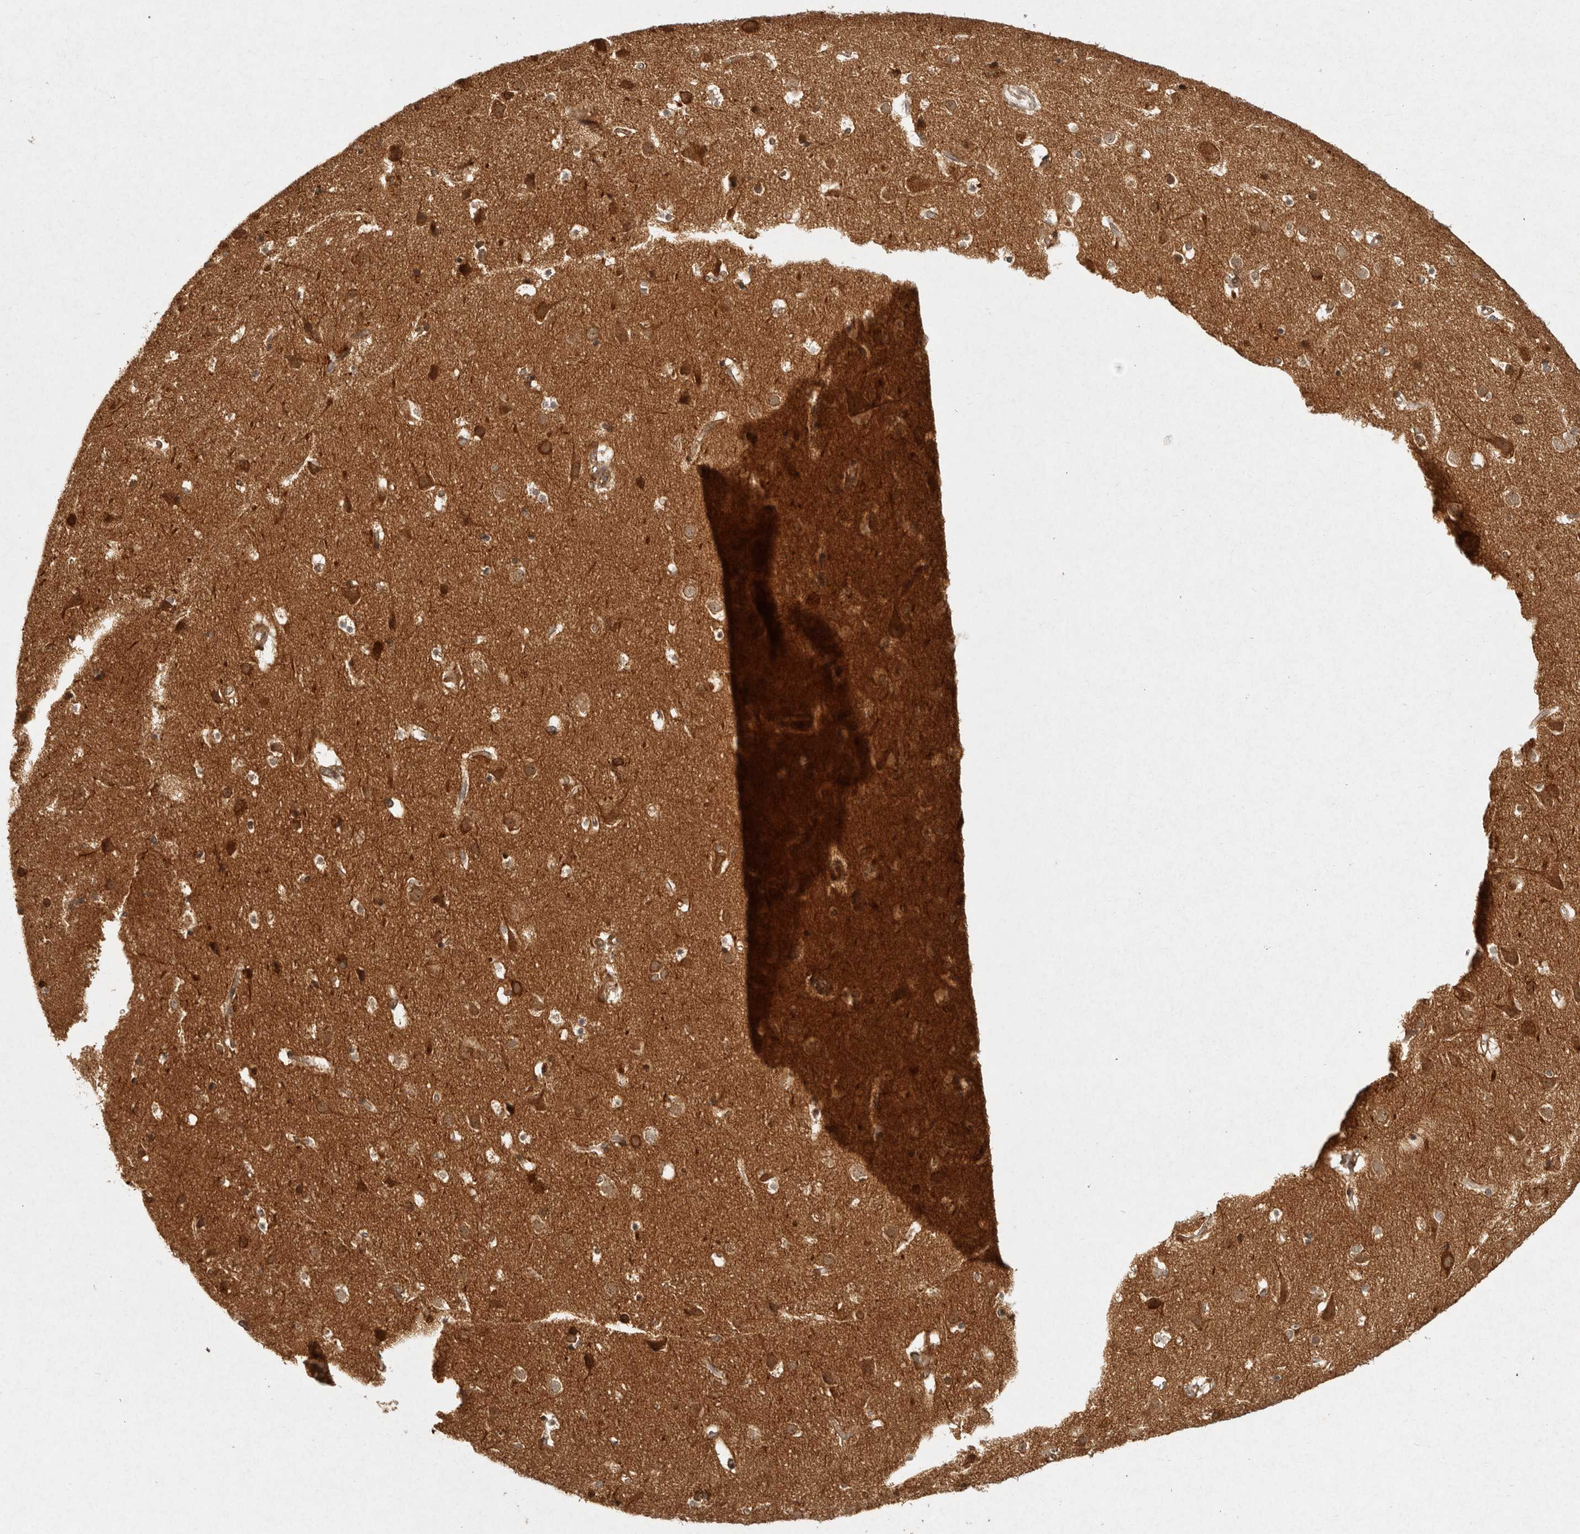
{"staining": {"intensity": "weak", "quantity": ">75%", "location": "cytoplasmic/membranous"}, "tissue": "cerebral cortex", "cell_type": "Endothelial cells", "image_type": "normal", "snomed": [{"axis": "morphology", "description": "Normal tissue, NOS"}, {"axis": "topography", "description": "Cerebral cortex"}], "caption": "Normal cerebral cortex was stained to show a protein in brown. There is low levels of weak cytoplasmic/membranous expression in about >75% of endothelial cells.", "gene": "CAMSAP2", "patient": {"sex": "male", "age": 54}}